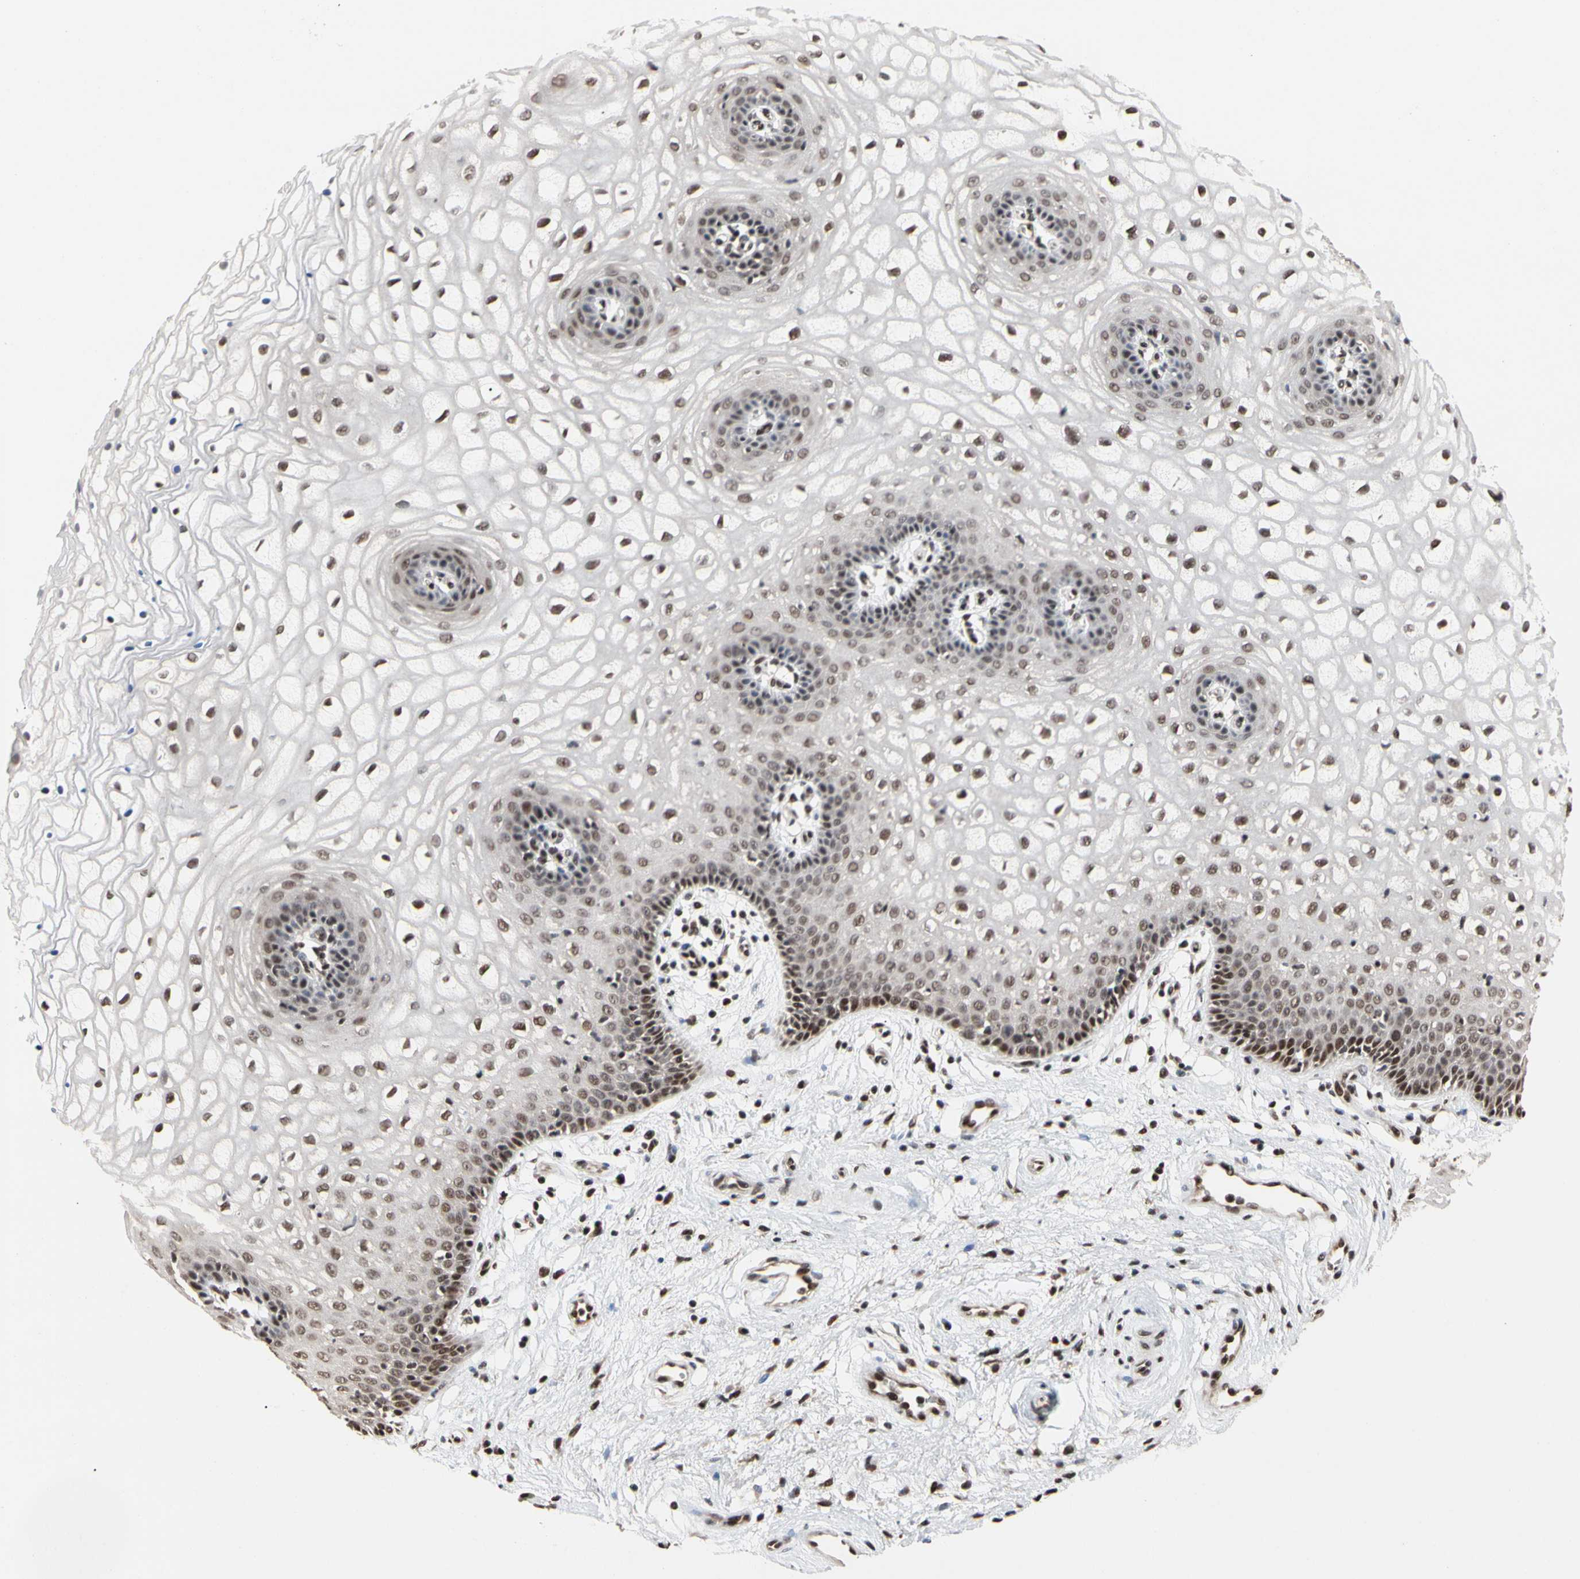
{"staining": {"intensity": "moderate", "quantity": ">75%", "location": "nuclear"}, "tissue": "vagina", "cell_type": "Squamous epithelial cells", "image_type": "normal", "snomed": [{"axis": "morphology", "description": "Normal tissue, NOS"}, {"axis": "topography", "description": "Vagina"}], "caption": "This histopathology image demonstrates immunohistochemistry (IHC) staining of benign human vagina, with medium moderate nuclear positivity in approximately >75% of squamous epithelial cells.", "gene": "FAM98B", "patient": {"sex": "female", "age": 34}}